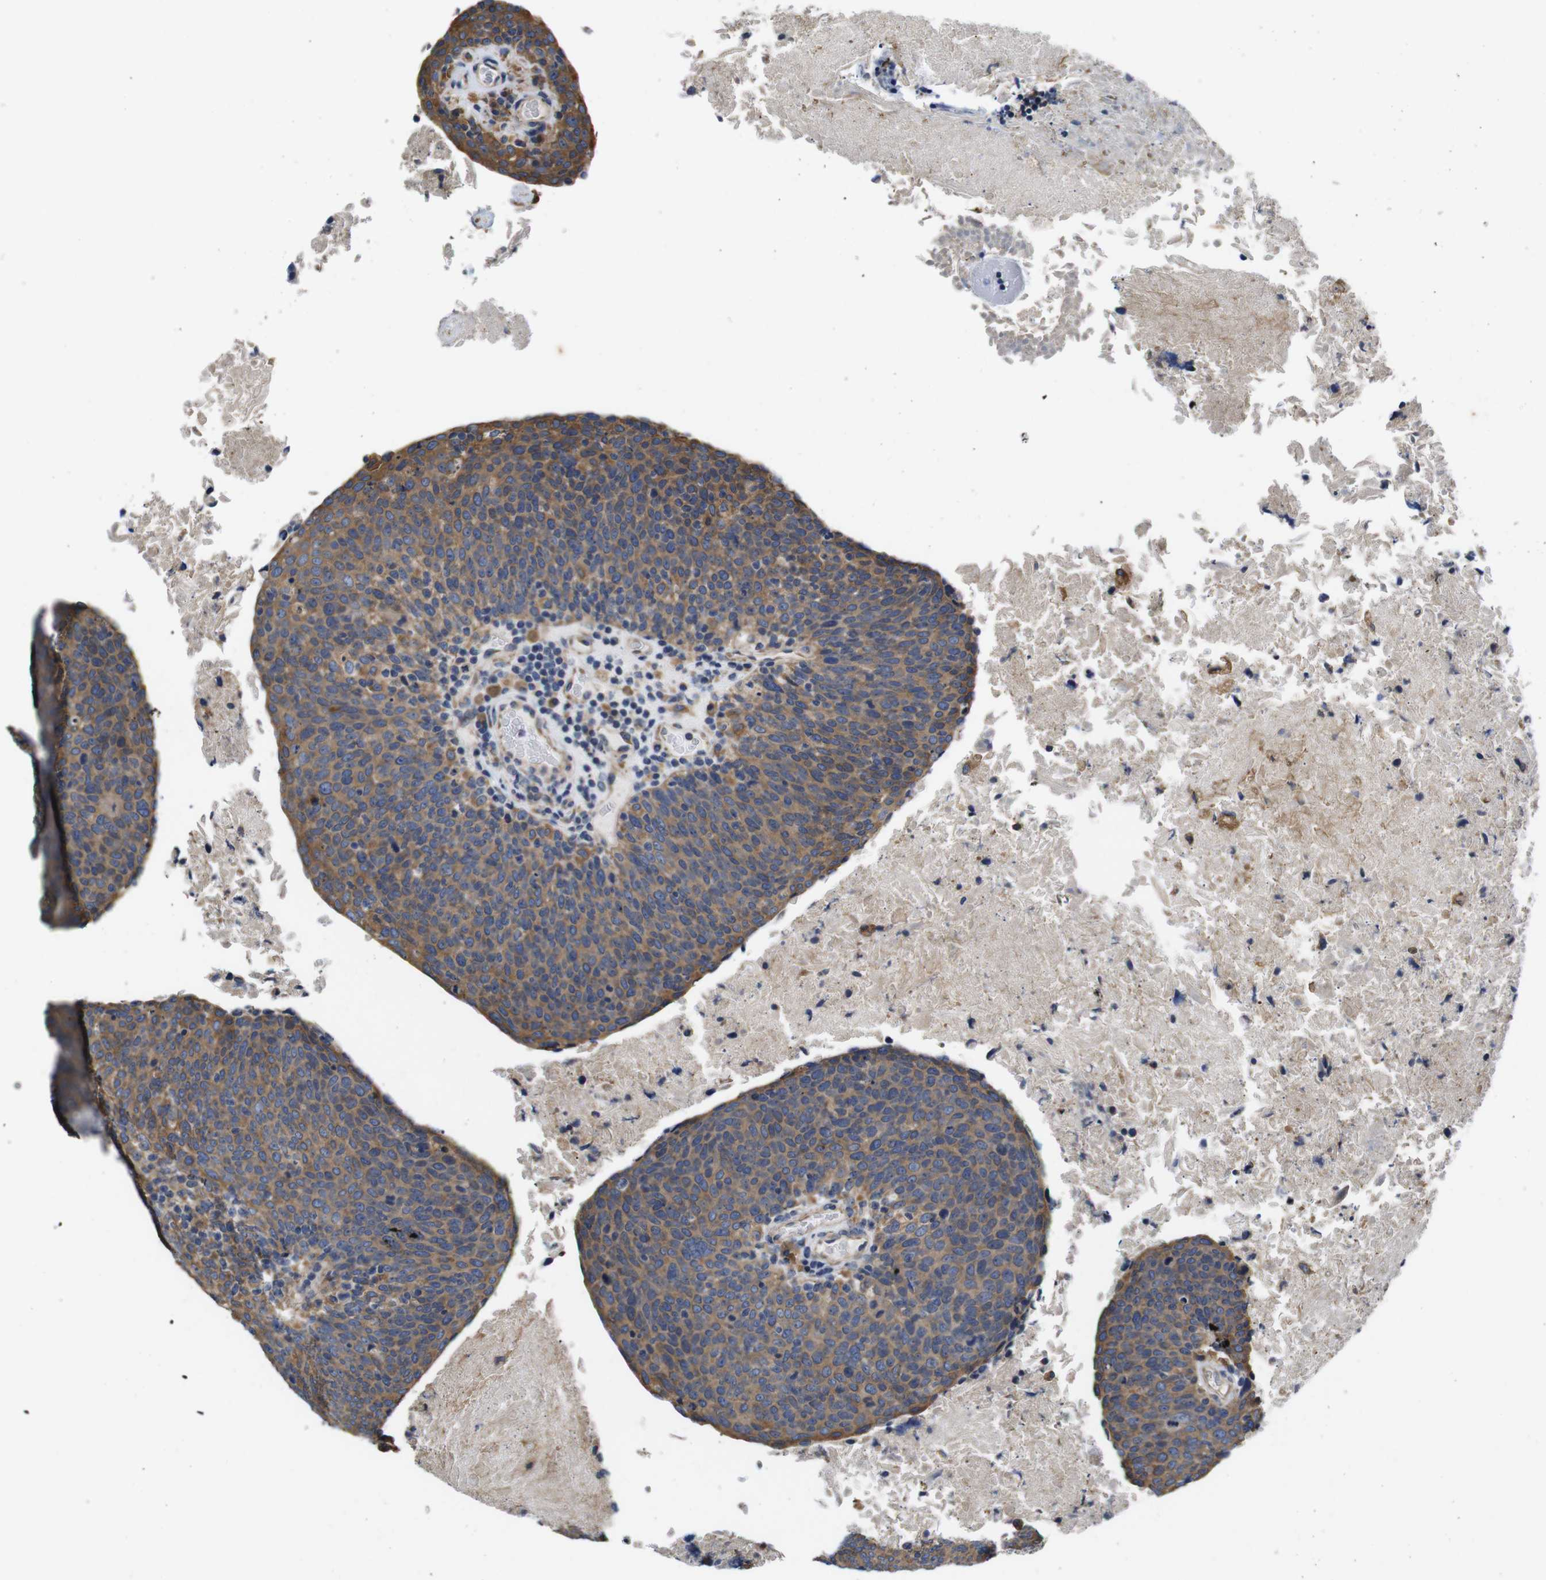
{"staining": {"intensity": "moderate", "quantity": ">75%", "location": "cytoplasmic/membranous"}, "tissue": "head and neck cancer", "cell_type": "Tumor cells", "image_type": "cancer", "snomed": [{"axis": "morphology", "description": "Squamous cell carcinoma, NOS"}, {"axis": "morphology", "description": "Squamous cell carcinoma, metastatic, NOS"}, {"axis": "topography", "description": "Lymph node"}, {"axis": "topography", "description": "Head-Neck"}], "caption": "Immunohistochemistry of human head and neck cancer displays medium levels of moderate cytoplasmic/membranous positivity in approximately >75% of tumor cells.", "gene": "MARCHF7", "patient": {"sex": "male", "age": 62}}